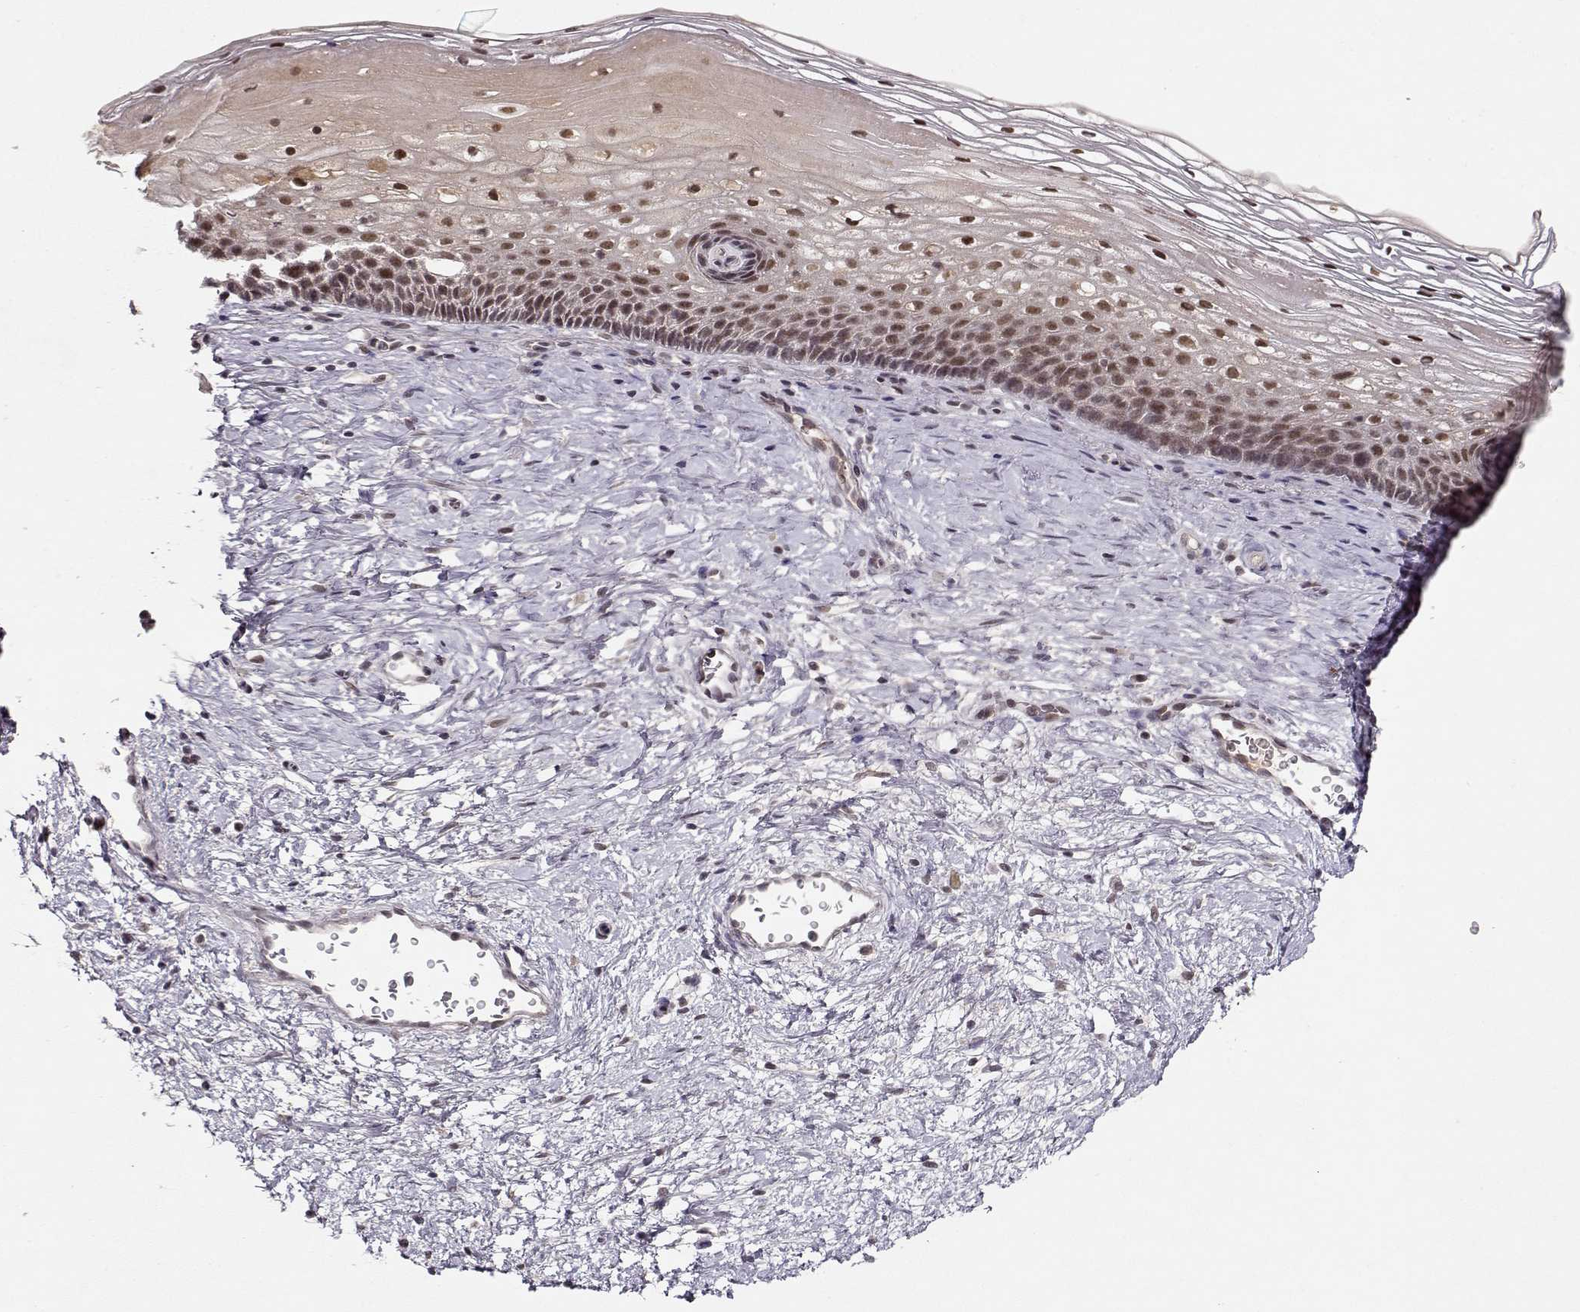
{"staining": {"intensity": "weak", "quantity": "<25%", "location": "cytoplasmic/membranous"}, "tissue": "cervix", "cell_type": "Glandular cells", "image_type": "normal", "snomed": [{"axis": "morphology", "description": "Normal tissue, NOS"}, {"axis": "topography", "description": "Cervix"}], "caption": "High magnification brightfield microscopy of normal cervix stained with DAB (brown) and counterstained with hematoxylin (blue): glandular cells show no significant positivity. The staining is performed using DAB (3,3'-diaminobenzidine) brown chromogen with nuclei counter-stained in using hematoxylin.", "gene": "CSNK2A1", "patient": {"sex": "female", "age": 34}}